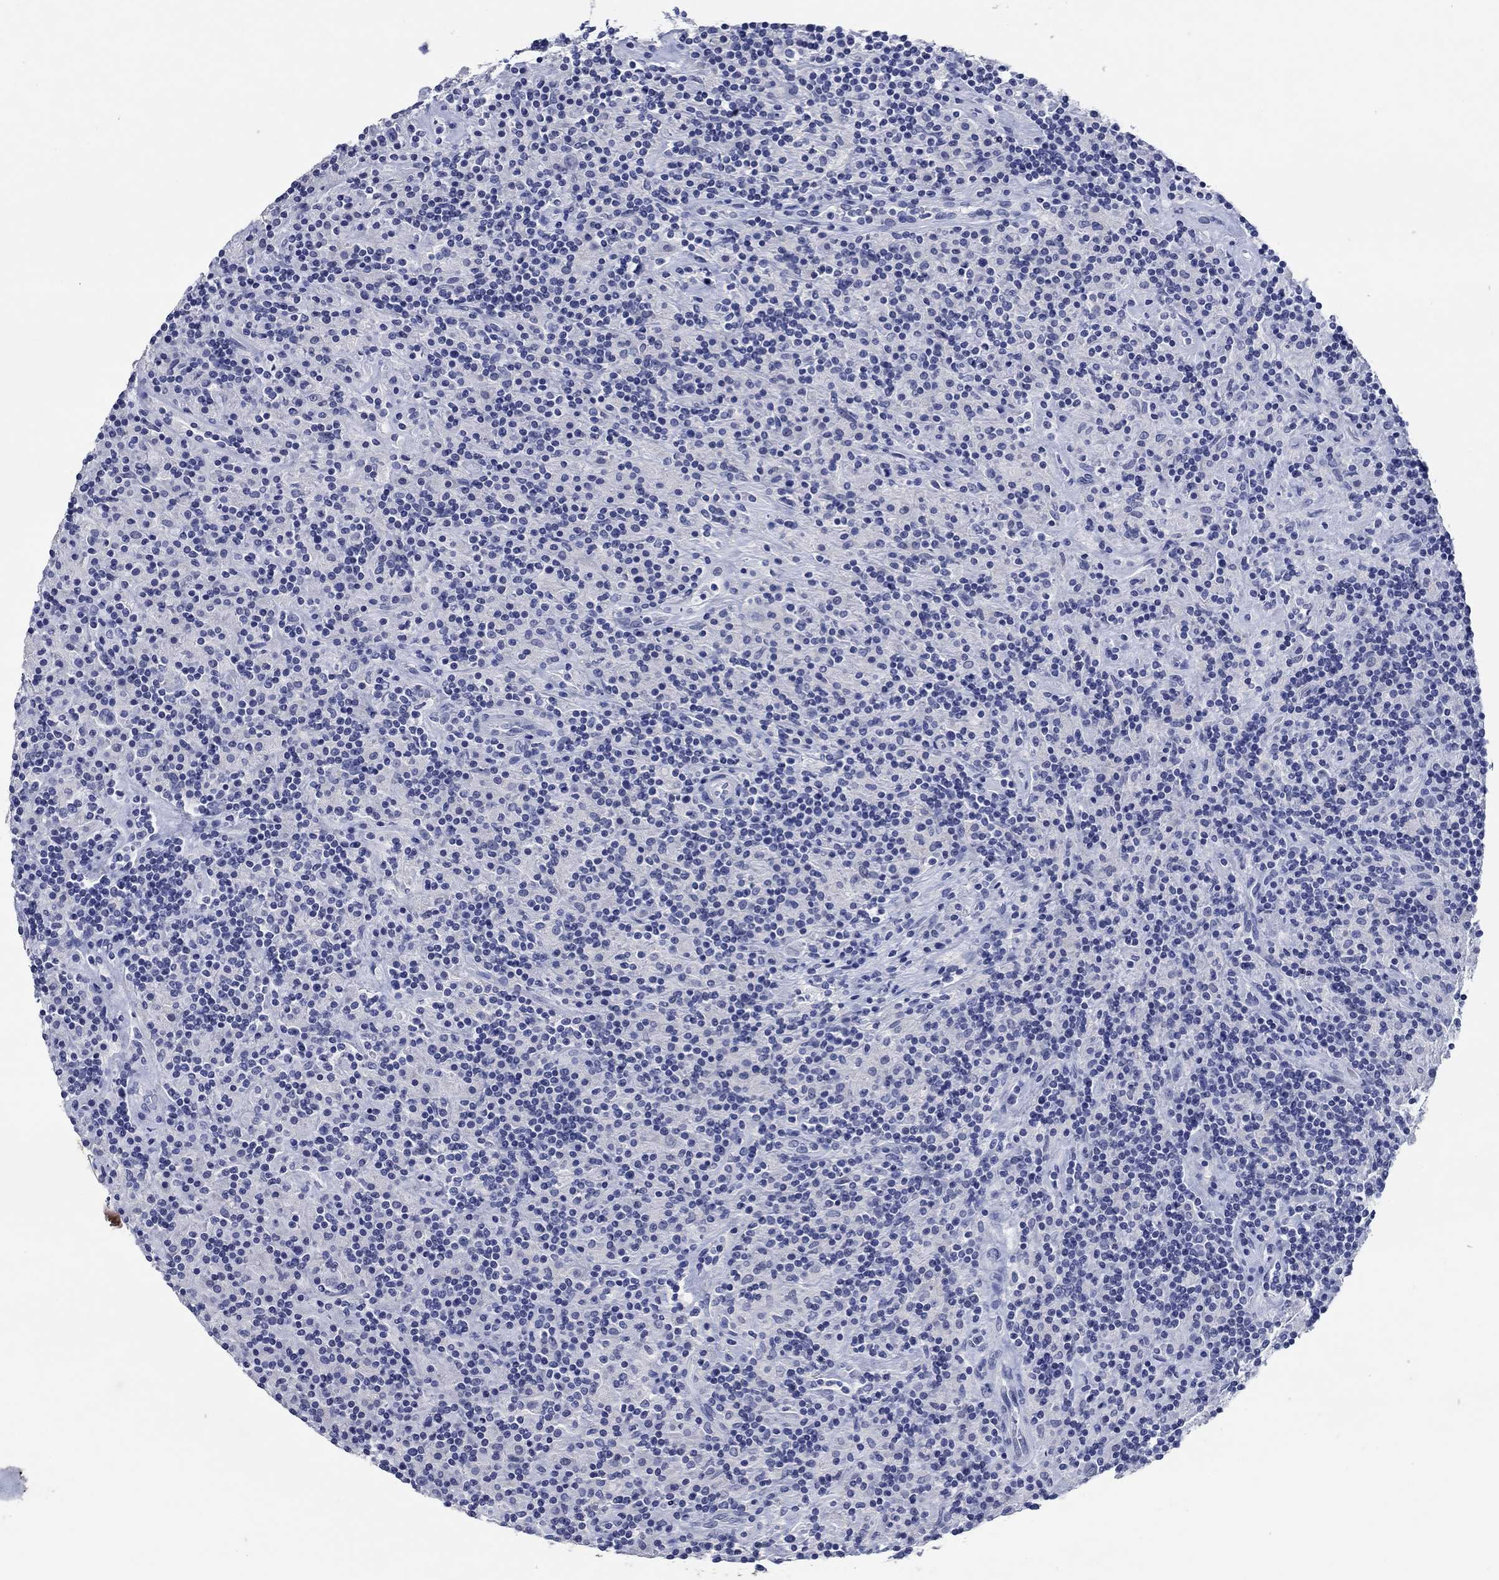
{"staining": {"intensity": "negative", "quantity": "none", "location": "none"}, "tissue": "lymphoma", "cell_type": "Tumor cells", "image_type": "cancer", "snomed": [{"axis": "morphology", "description": "Hodgkin's disease, NOS"}, {"axis": "topography", "description": "Lymph node"}], "caption": "An image of lymphoma stained for a protein exhibits no brown staining in tumor cells.", "gene": "POU5F1", "patient": {"sex": "male", "age": 70}}